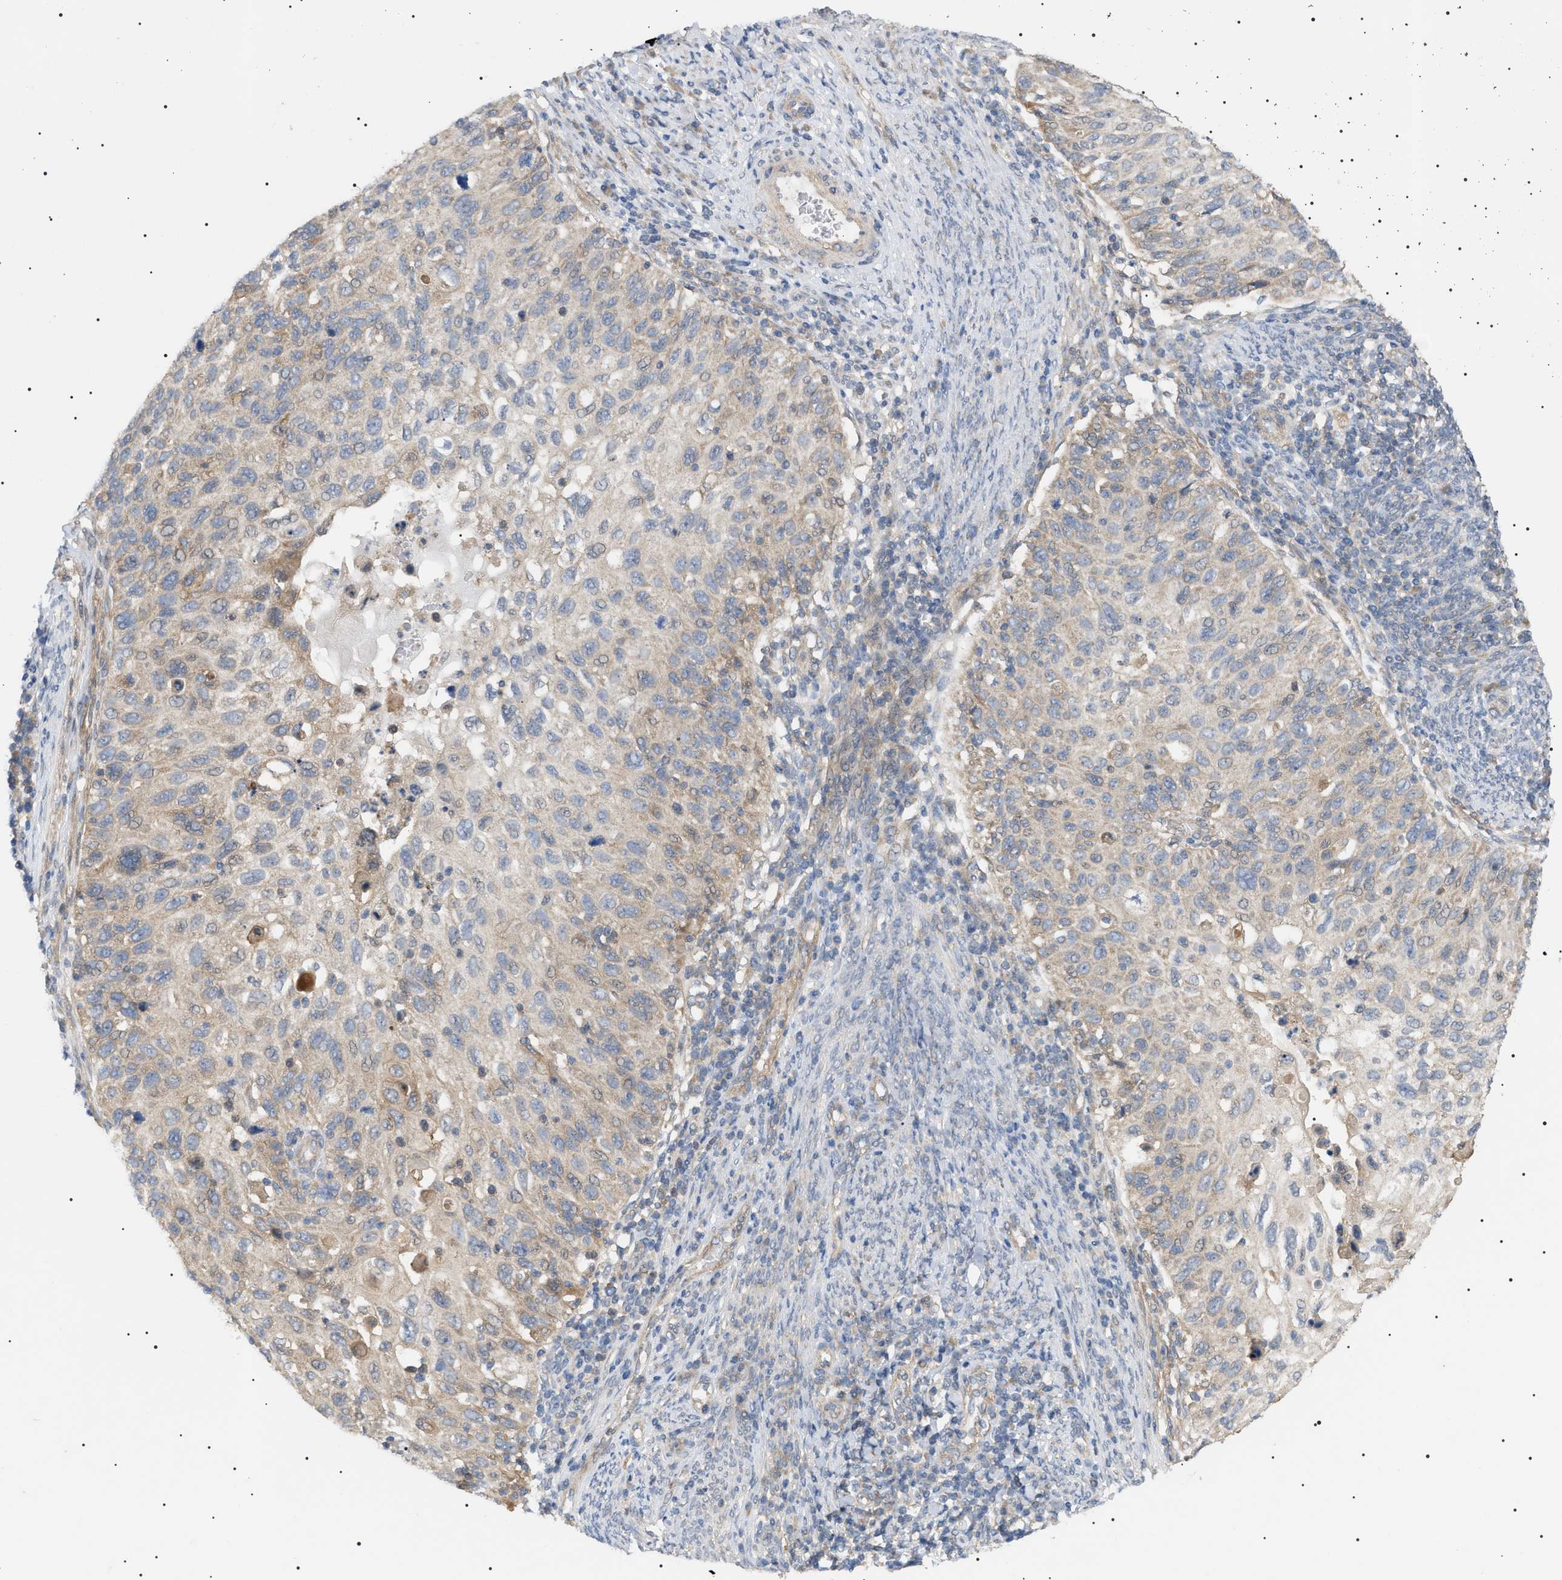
{"staining": {"intensity": "weak", "quantity": "<25%", "location": "cytoplasmic/membranous"}, "tissue": "cervical cancer", "cell_type": "Tumor cells", "image_type": "cancer", "snomed": [{"axis": "morphology", "description": "Squamous cell carcinoma, NOS"}, {"axis": "topography", "description": "Cervix"}], "caption": "Immunohistochemistry histopathology image of cervical cancer (squamous cell carcinoma) stained for a protein (brown), which exhibits no positivity in tumor cells.", "gene": "IRS2", "patient": {"sex": "female", "age": 70}}